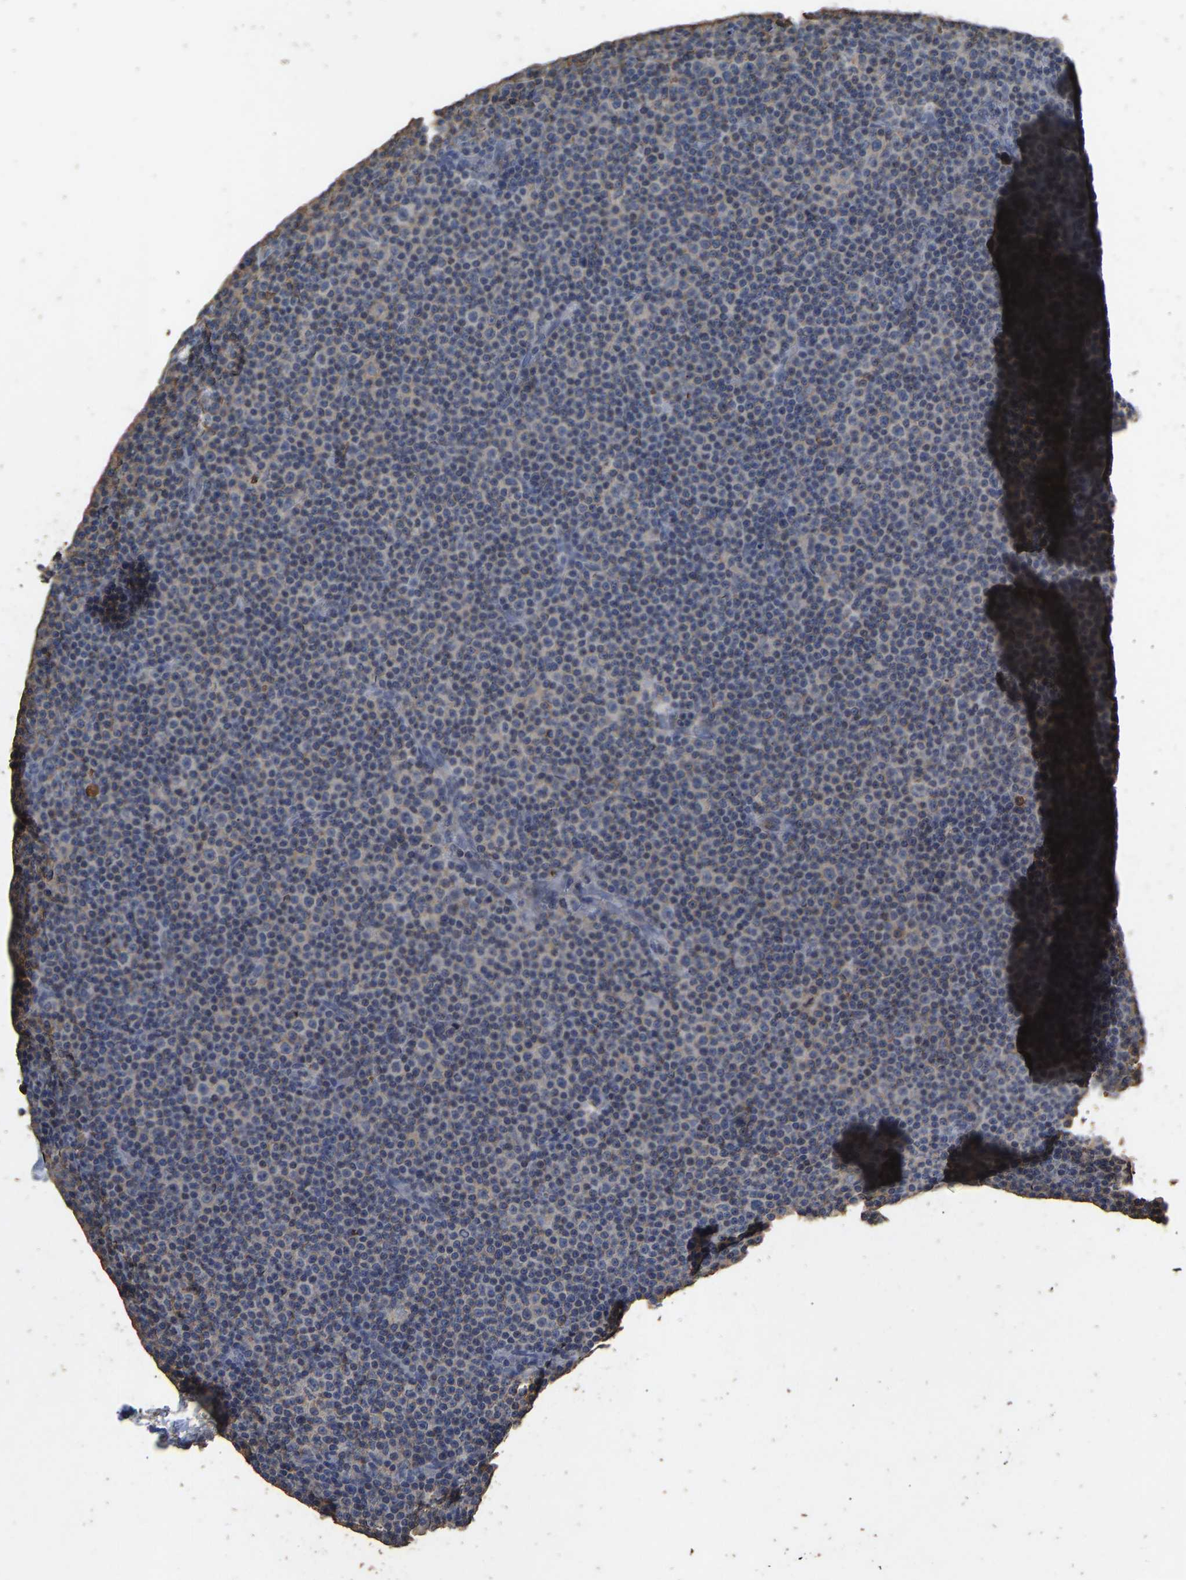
{"staining": {"intensity": "weak", "quantity": "25%-75%", "location": "cytoplasmic/membranous"}, "tissue": "lymphoma", "cell_type": "Tumor cells", "image_type": "cancer", "snomed": [{"axis": "morphology", "description": "Malignant lymphoma, non-Hodgkin's type, Low grade"}, {"axis": "topography", "description": "Lymph node"}], "caption": "An image of human malignant lymphoma, non-Hodgkin's type (low-grade) stained for a protein demonstrates weak cytoplasmic/membranous brown staining in tumor cells.", "gene": "CIDEC", "patient": {"sex": "female", "age": 67}}